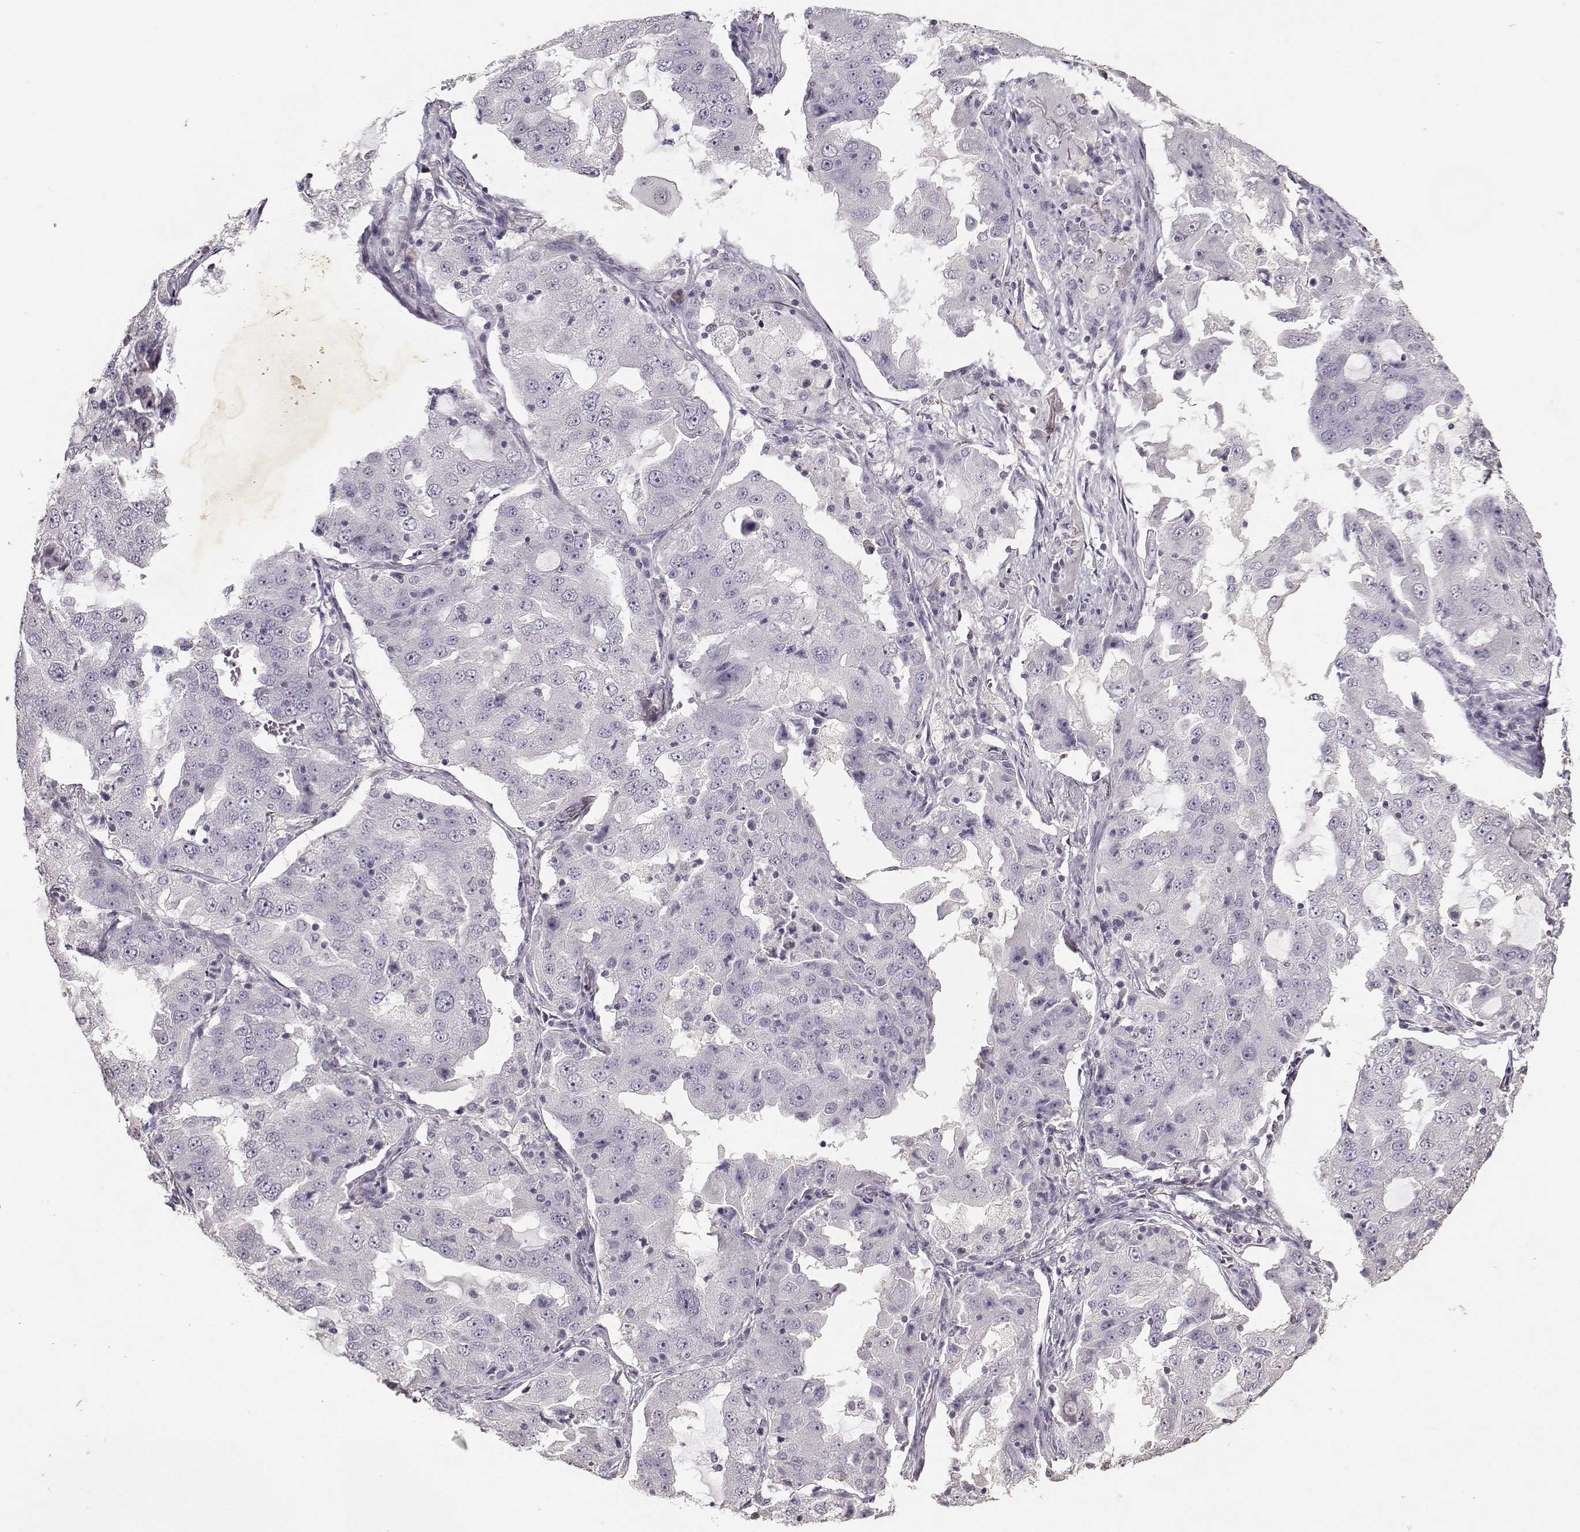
{"staining": {"intensity": "negative", "quantity": "none", "location": "none"}, "tissue": "lung cancer", "cell_type": "Tumor cells", "image_type": "cancer", "snomed": [{"axis": "morphology", "description": "Adenocarcinoma, NOS"}, {"axis": "topography", "description": "Lung"}], "caption": "This image is of lung cancer stained with immunohistochemistry to label a protein in brown with the nuclei are counter-stained blue. There is no staining in tumor cells.", "gene": "UROC1", "patient": {"sex": "female", "age": 61}}